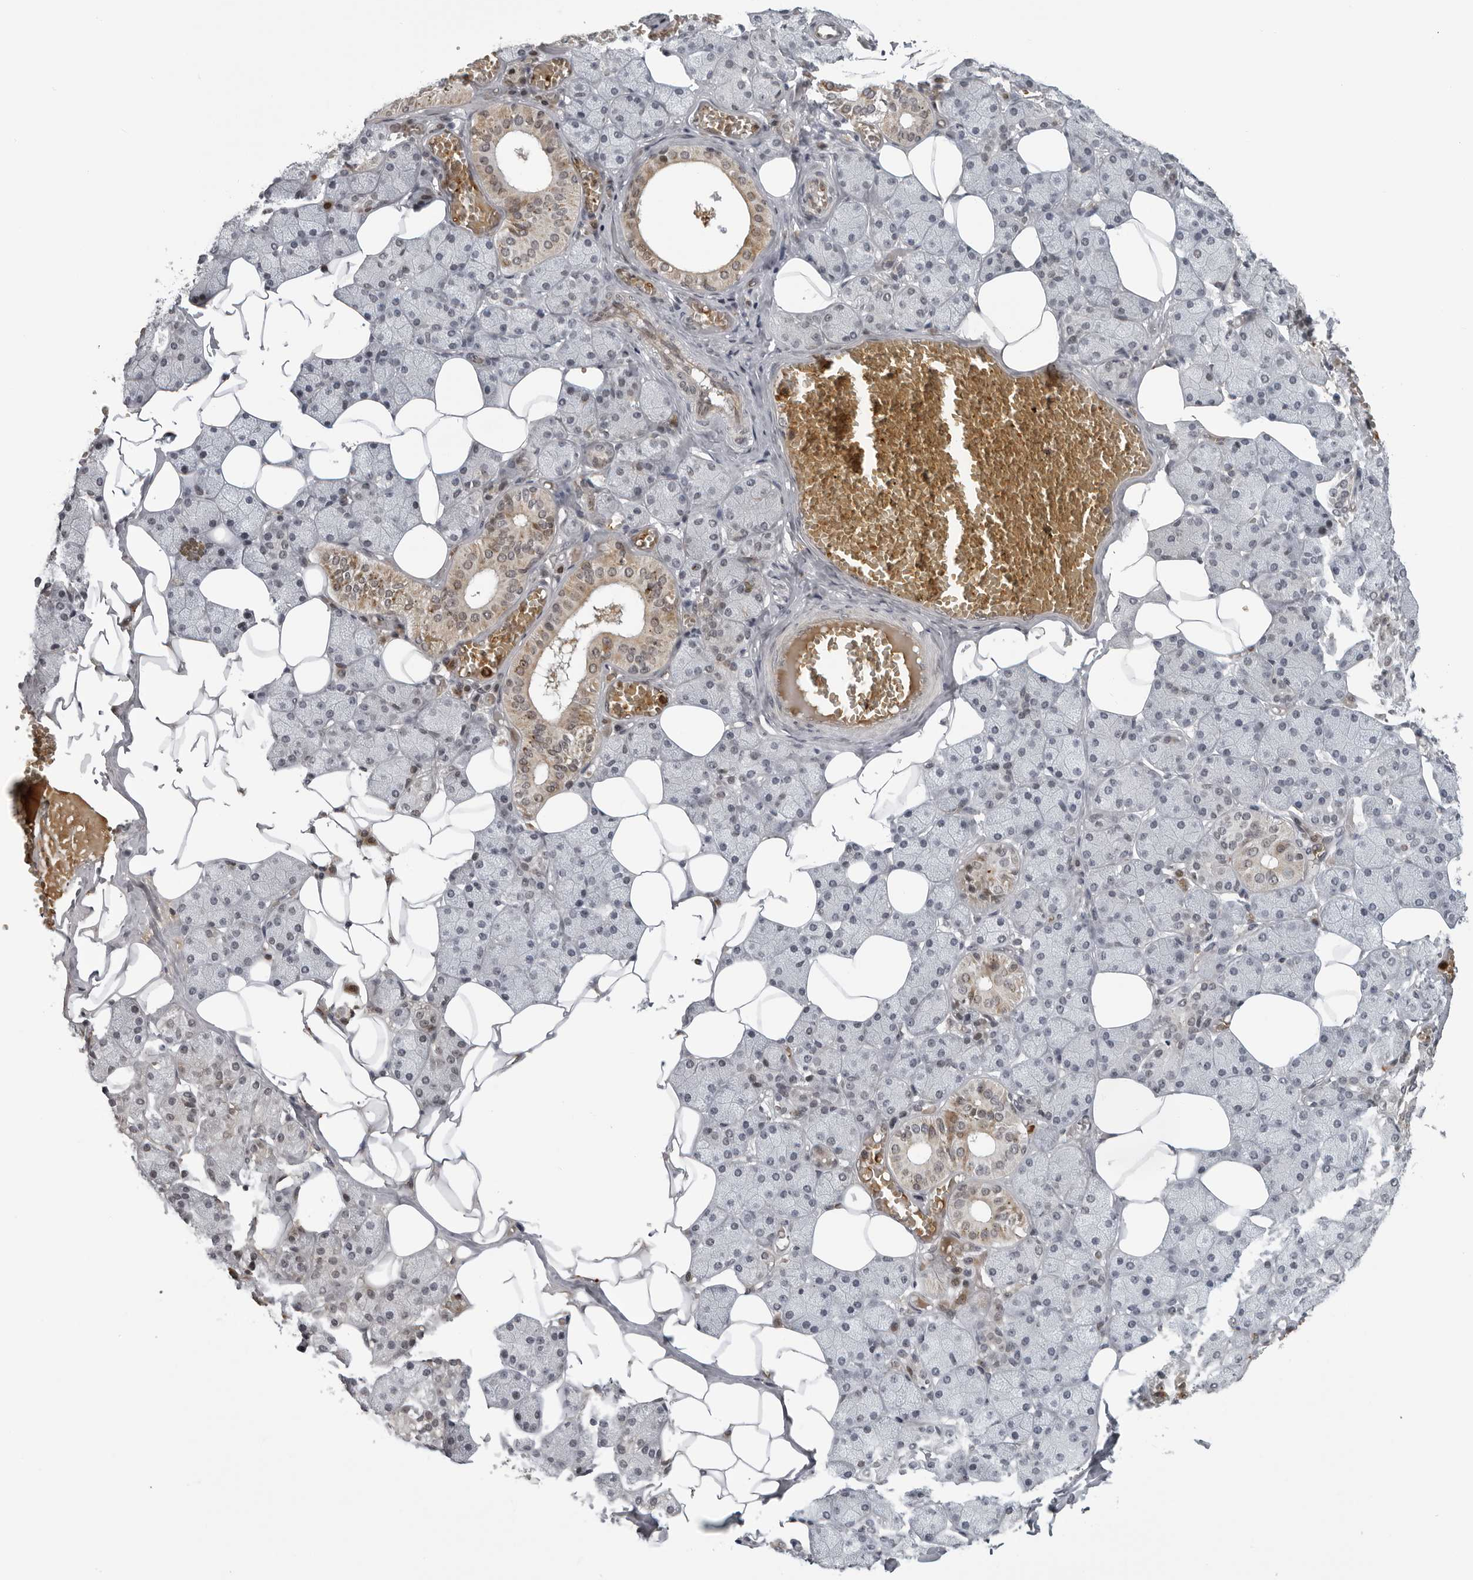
{"staining": {"intensity": "moderate", "quantity": "<25%", "location": "cytoplasmic/membranous"}, "tissue": "salivary gland", "cell_type": "Glandular cells", "image_type": "normal", "snomed": [{"axis": "morphology", "description": "Normal tissue, NOS"}, {"axis": "topography", "description": "Salivary gland"}], "caption": "This photomicrograph displays immunohistochemistry staining of benign salivary gland, with low moderate cytoplasmic/membranous staining in approximately <25% of glandular cells.", "gene": "THOP1", "patient": {"sex": "female", "age": 33}}